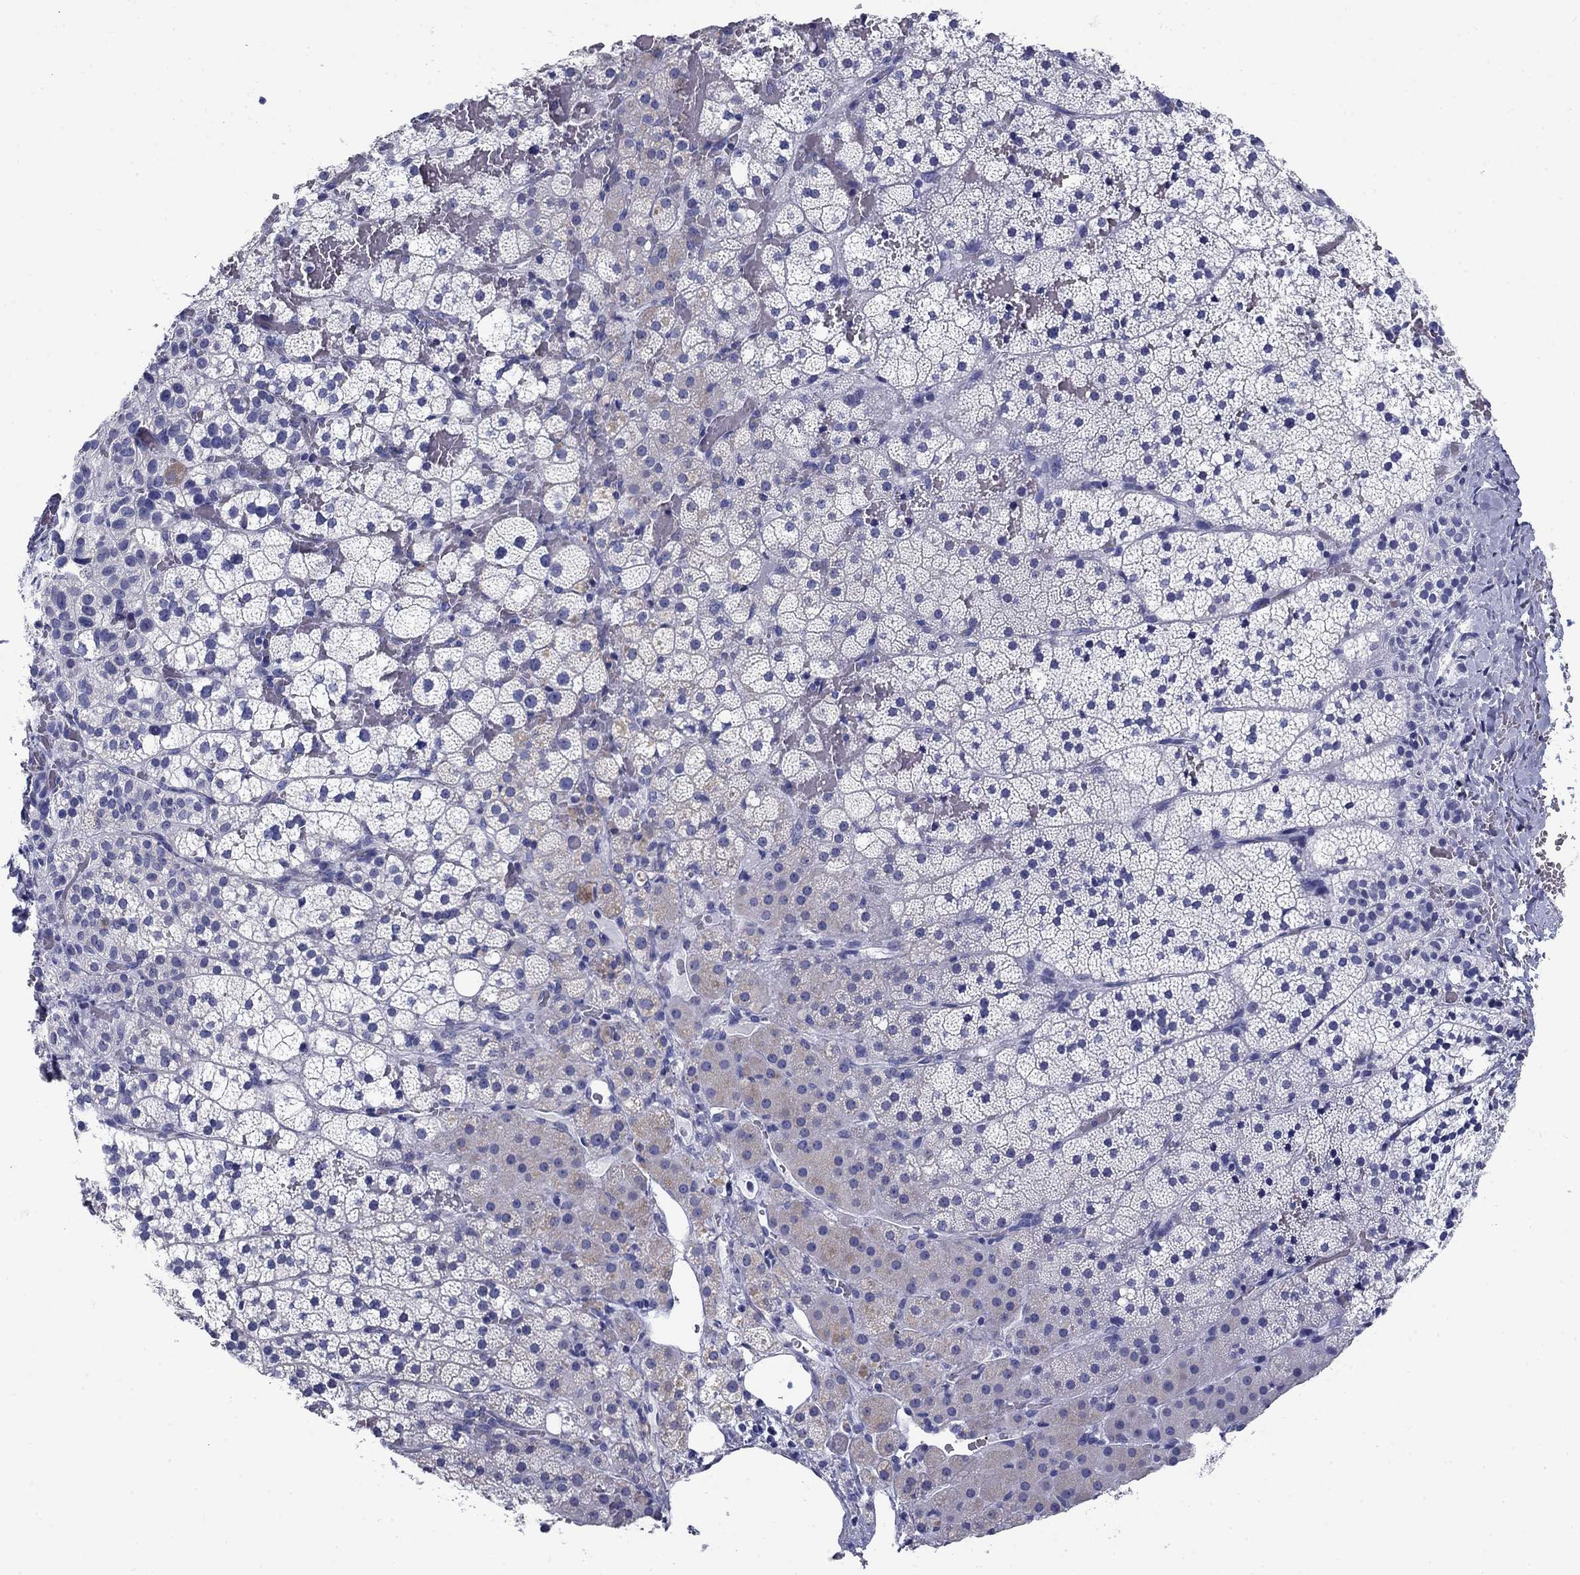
{"staining": {"intensity": "negative", "quantity": "none", "location": "none"}, "tissue": "adrenal gland", "cell_type": "Glandular cells", "image_type": "normal", "snomed": [{"axis": "morphology", "description": "Normal tissue, NOS"}, {"axis": "topography", "description": "Adrenal gland"}], "caption": "Glandular cells are negative for protein expression in benign human adrenal gland. (Brightfield microscopy of DAB (3,3'-diaminobenzidine) immunohistochemistry at high magnification).", "gene": "UPB1", "patient": {"sex": "male", "age": 53}}